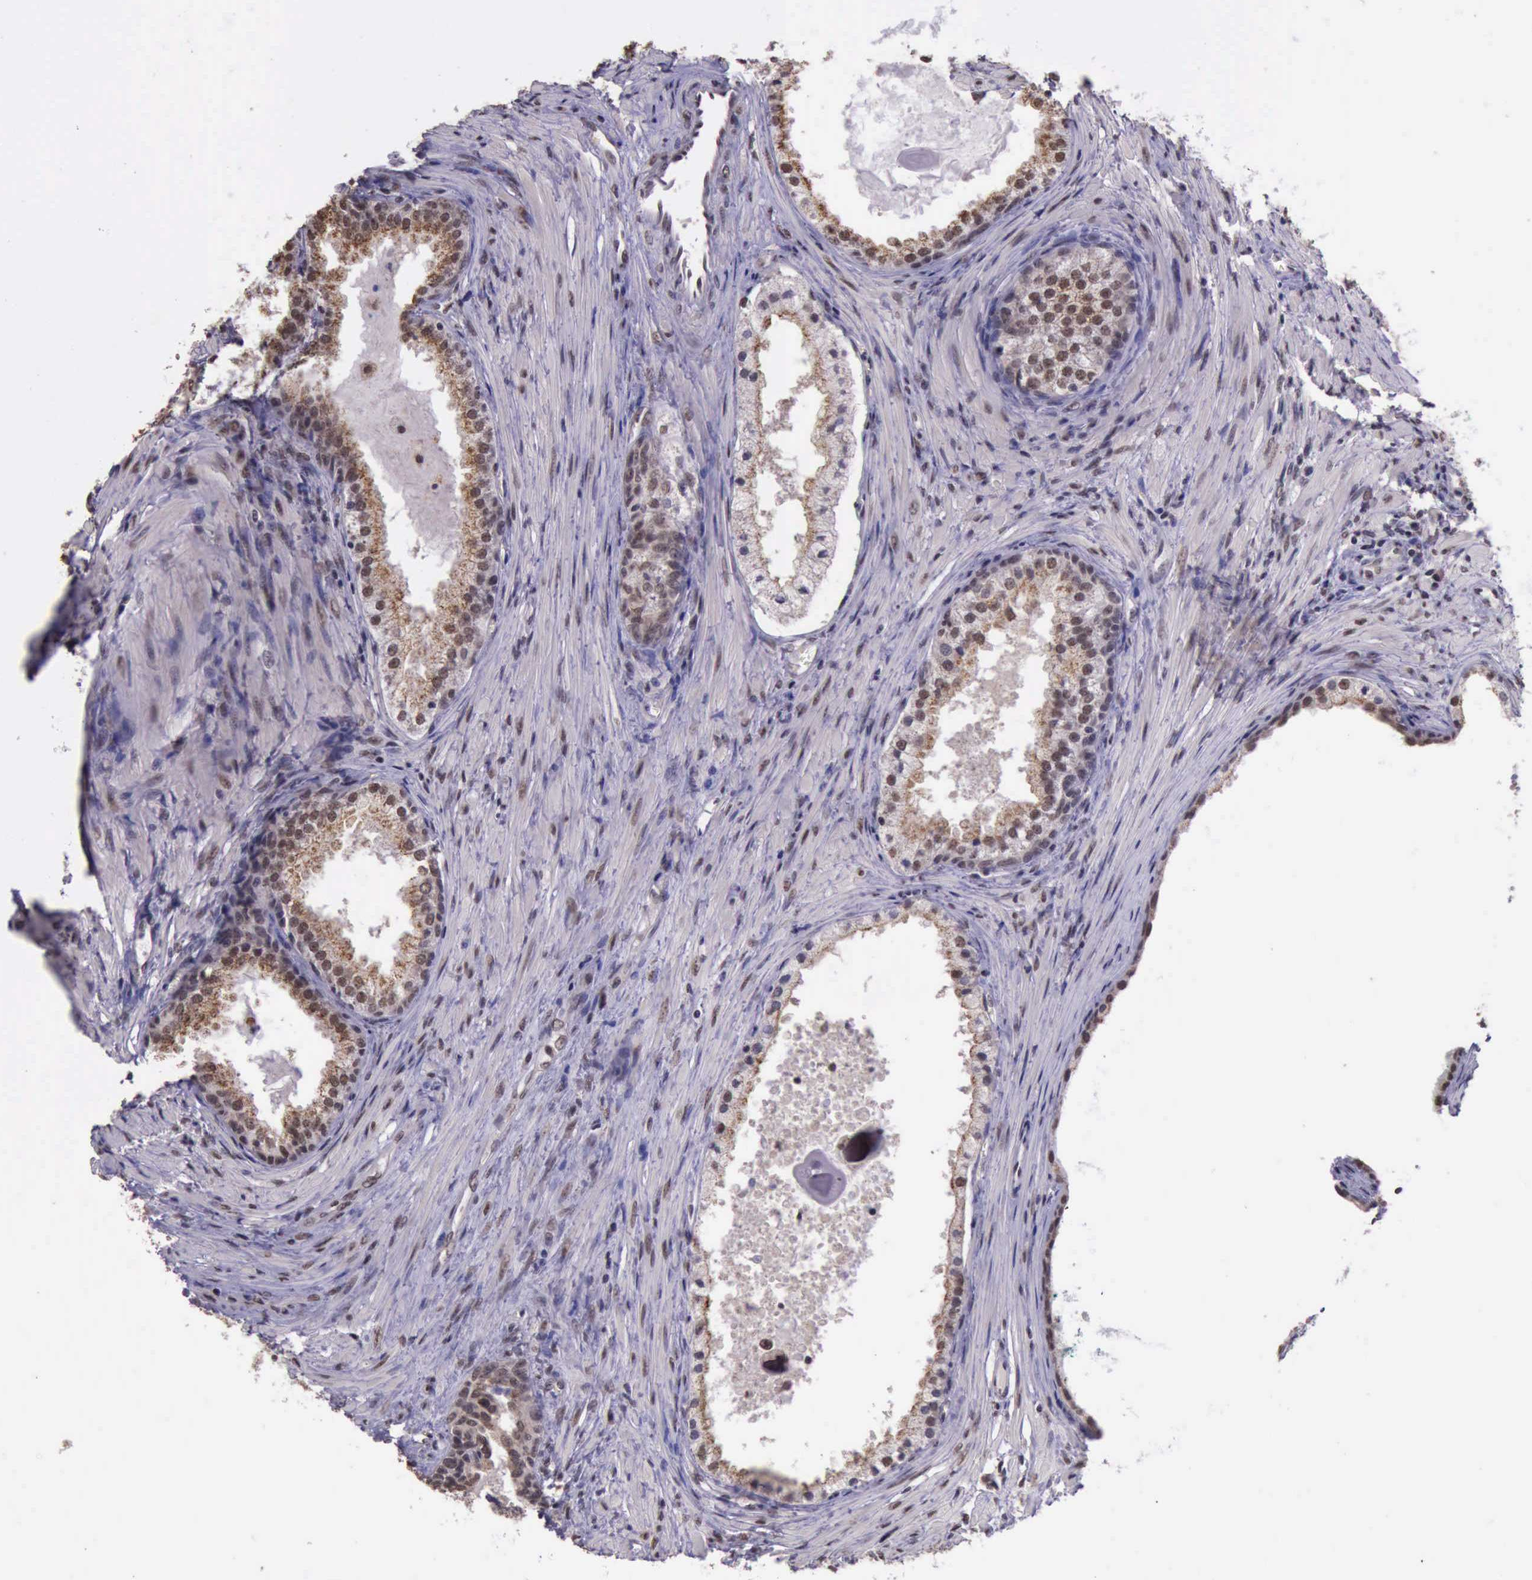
{"staining": {"intensity": "moderate", "quantity": ">75%", "location": "cytoplasmic/membranous,nuclear"}, "tissue": "prostate cancer", "cell_type": "Tumor cells", "image_type": "cancer", "snomed": [{"axis": "morphology", "description": "Adenocarcinoma, Medium grade"}, {"axis": "topography", "description": "Prostate"}], "caption": "This photomicrograph displays prostate adenocarcinoma (medium-grade) stained with immunohistochemistry to label a protein in brown. The cytoplasmic/membranous and nuclear of tumor cells show moderate positivity for the protein. Nuclei are counter-stained blue.", "gene": "PRPF39", "patient": {"sex": "male", "age": 70}}